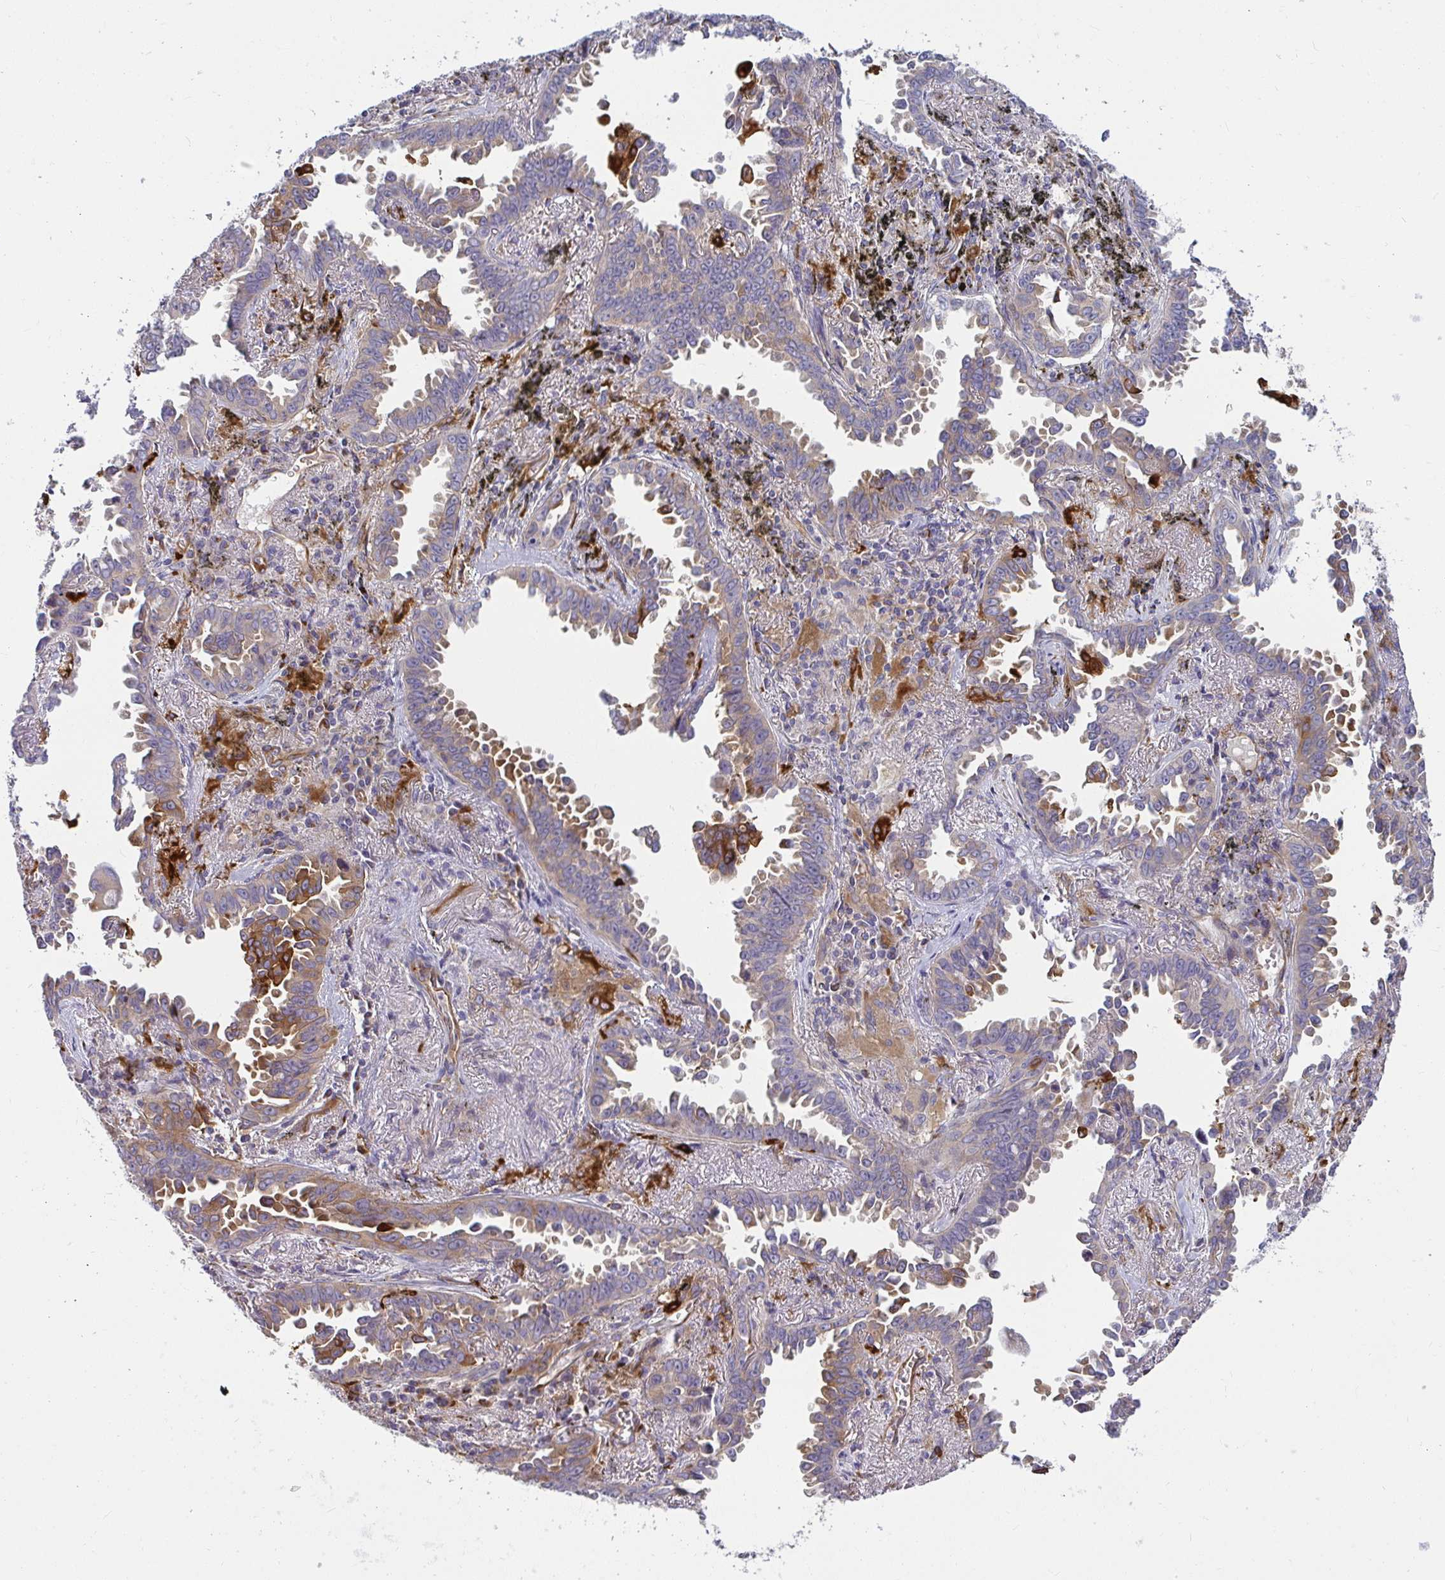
{"staining": {"intensity": "moderate", "quantity": "25%-75%", "location": "cytoplasmic/membranous"}, "tissue": "lung cancer", "cell_type": "Tumor cells", "image_type": "cancer", "snomed": [{"axis": "morphology", "description": "Adenocarcinoma, NOS"}, {"axis": "topography", "description": "Lung"}], "caption": "DAB (3,3'-diaminobenzidine) immunohistochemical staining of lung cancer reveals moderate cytoplasmic/membranous protein expression in about 25%-75% of tumor cells.", "gene": "IFIT3", "patient": {"sex": "male", "age": 68}}